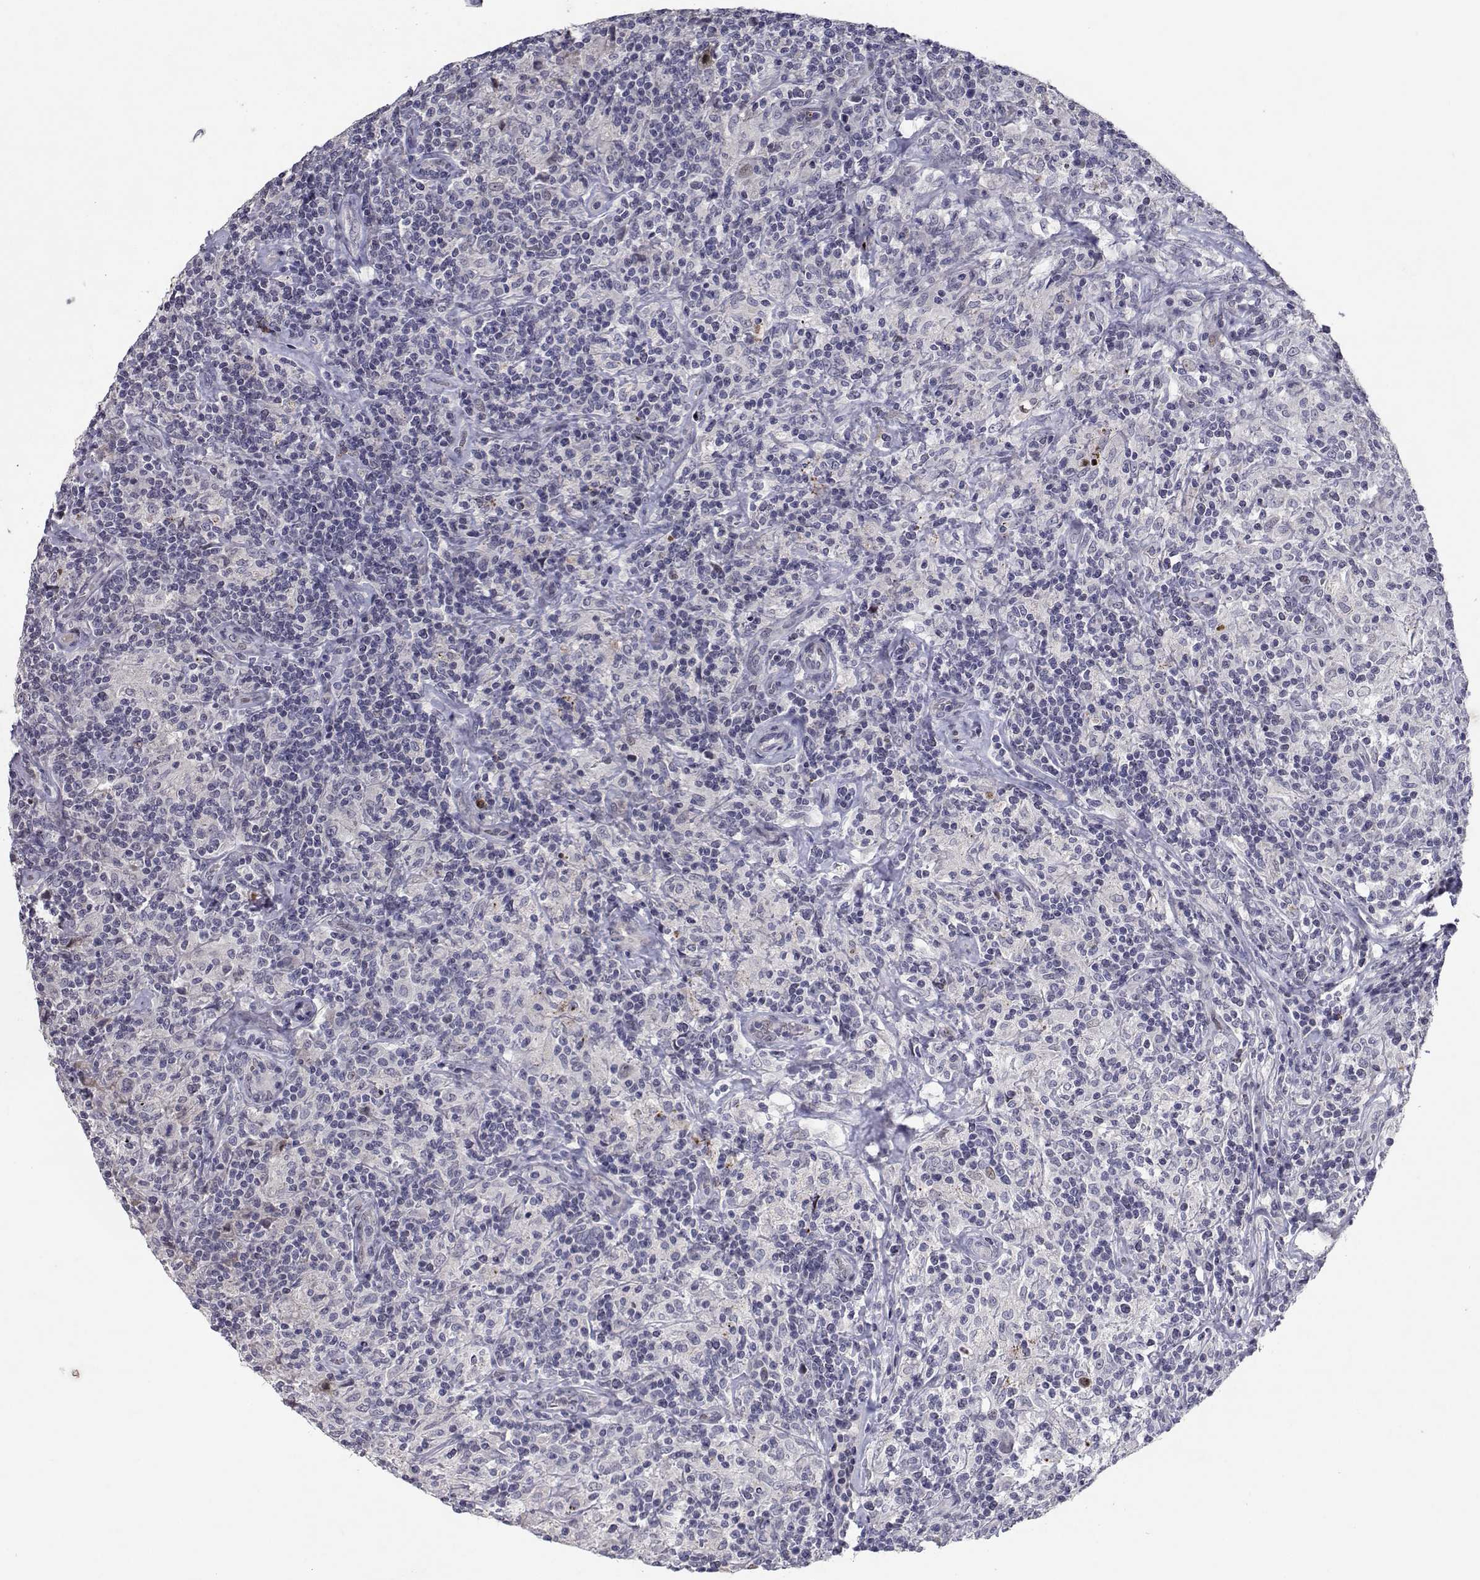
{"staining": {"intensity": "negative", "quantity": "none", "location": "none"}, "tissue": "lymphoma", "cell_type": "Tumor cells", "image_type": "cancer", "snomed": [{"axis": "morphology", "description": "Hodgkin's disease, NOS"}, {"axis": "topography", "description": "Lymph node"}], "caption": "Photomicrograph shows no significant protein positivity in tumor cells of Hodgkin's disease.", "gene": "RBPJL", "patient": {"sex": "male", "age": 70}}